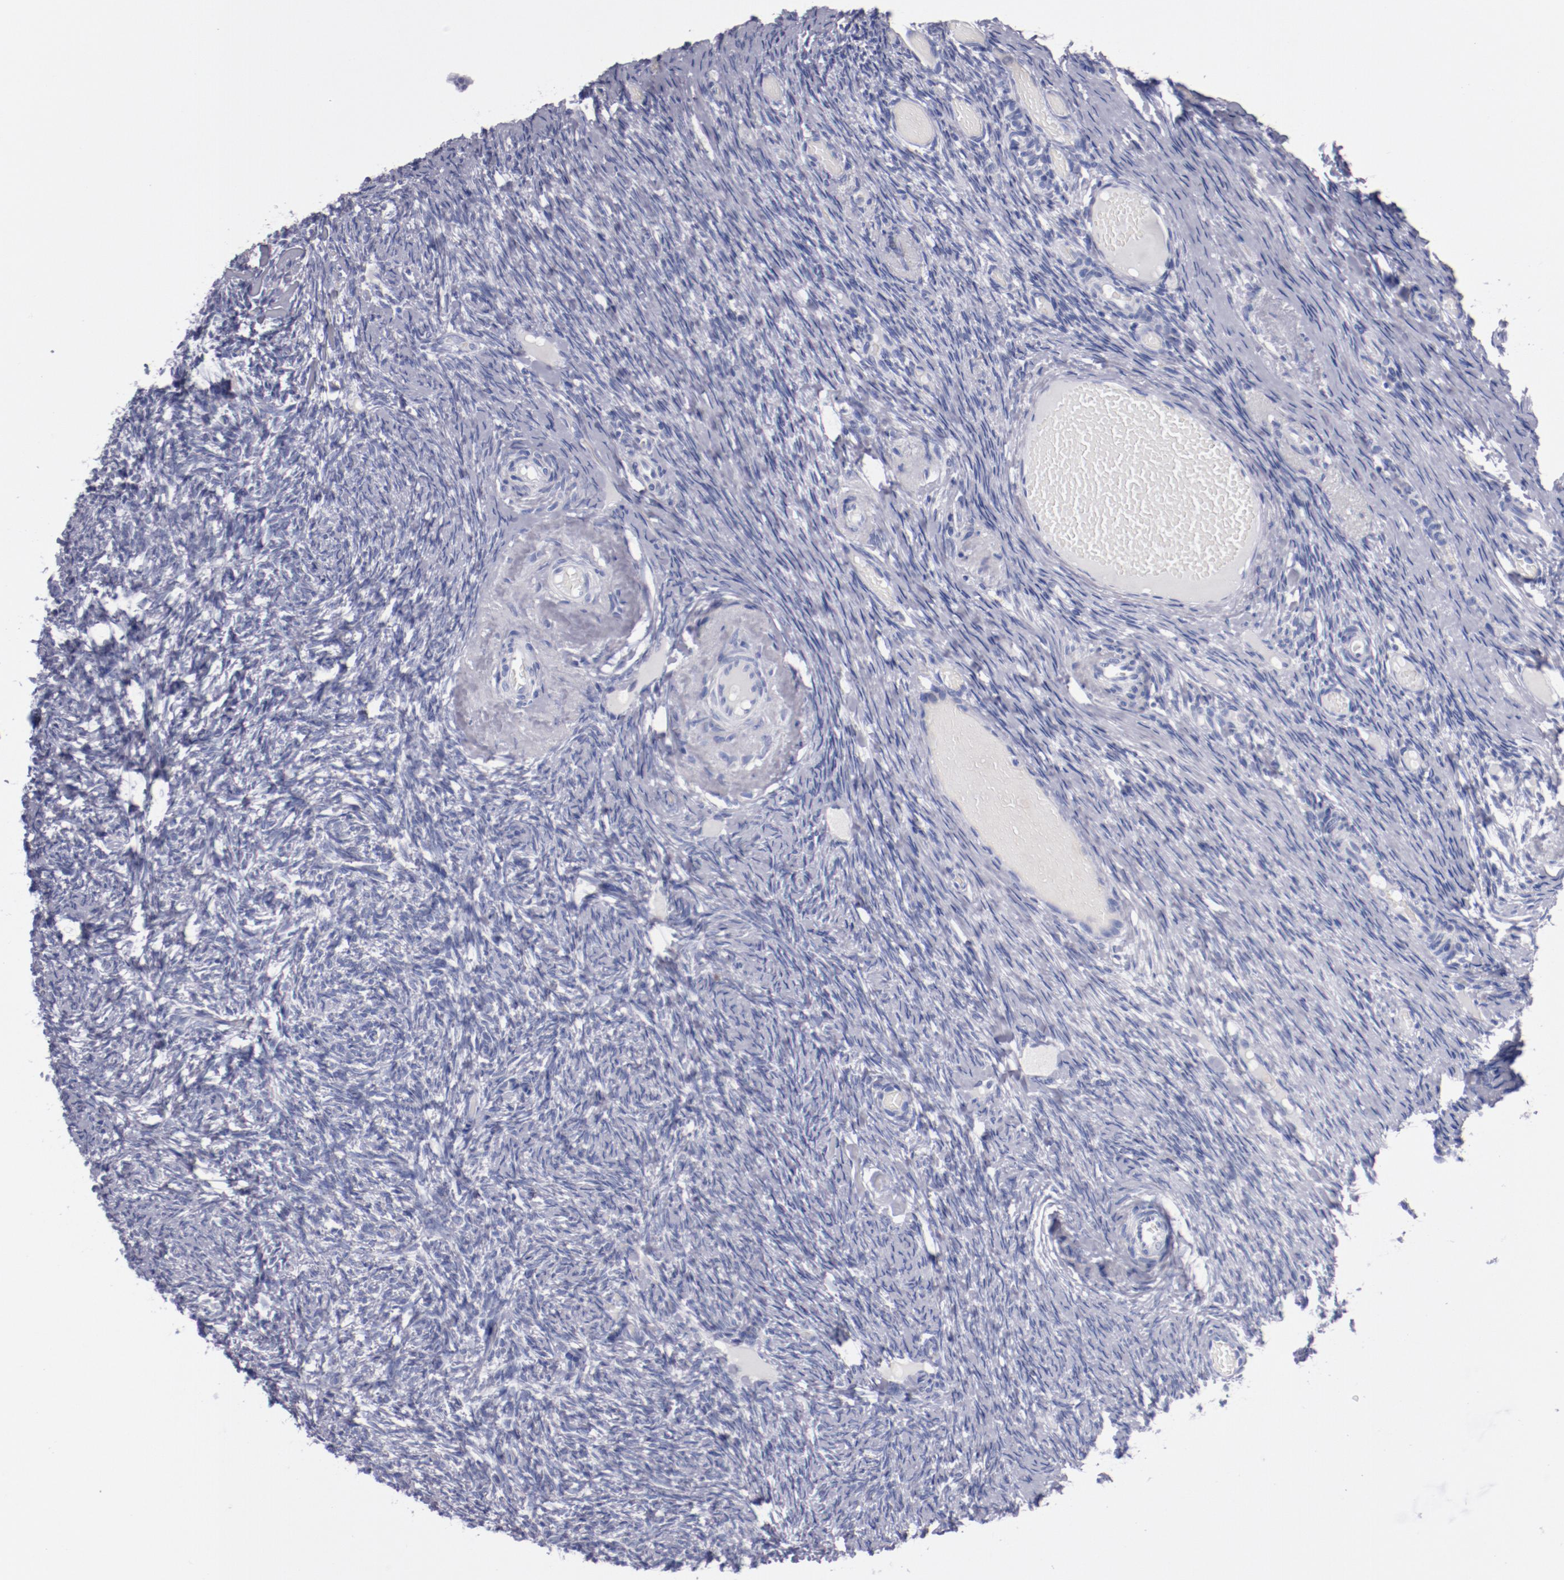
{"staining": {"intensity": "negative", "quantity": "none", "location": "none"}, "tissue": "ovary", "cell_type": "Ovarian stroma cells", "image_type": "normal", "snomed": [{"axis": "morphology", "description": "Normal tissue, NOS"}, {"axis": "topography", "description": "Ovary"}], "caption": "High power microscopy micrograph of an immunohistochemistry (IHC) micrograph of benign ovary, revealing no significant expression in ovarian stroma cells.", "gene": "HNF1B", "patient": {"sex": "female", "age": 60}}